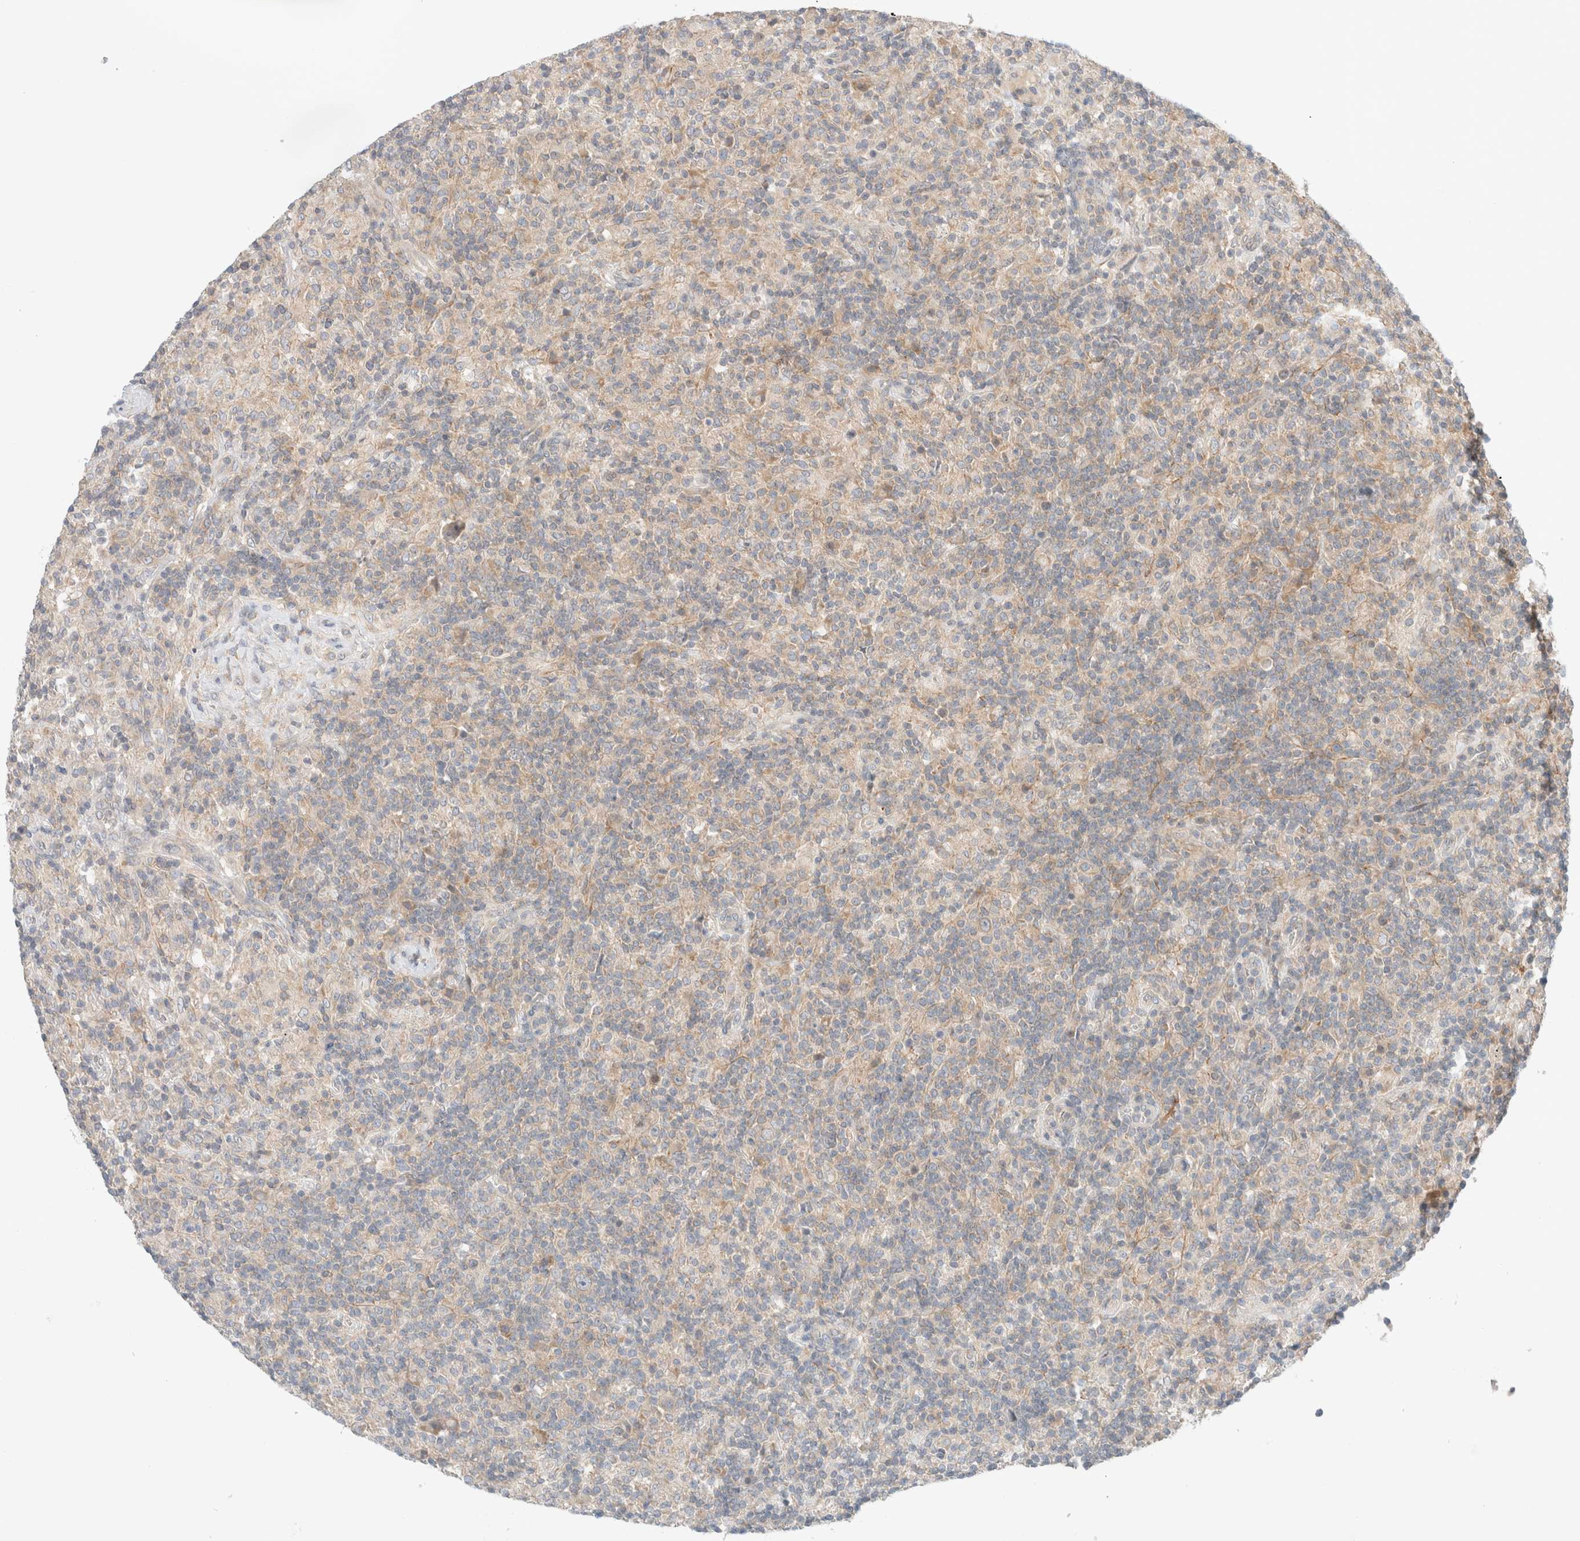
{"staining": {"intensity": "weak", "quantity": ">75%", "location": "cytoplasmic/membranous"}, "tissue": "lymphoma", "cell_type": "Tumor cells", "image_type": "cancer", "snomed": [{"axis": "morphology", "description": "Hodgkin's disease, NOS"}, {"axis": "topography", "description": "Lymph node"}], "caption": "An image of Hodgkin's disease stained for a protein demonstrates weak cytoplasmic/membranous brown staining in tumor cells.", "gene": "MARK3", "patient": {"sex": "male", "age": 70}}